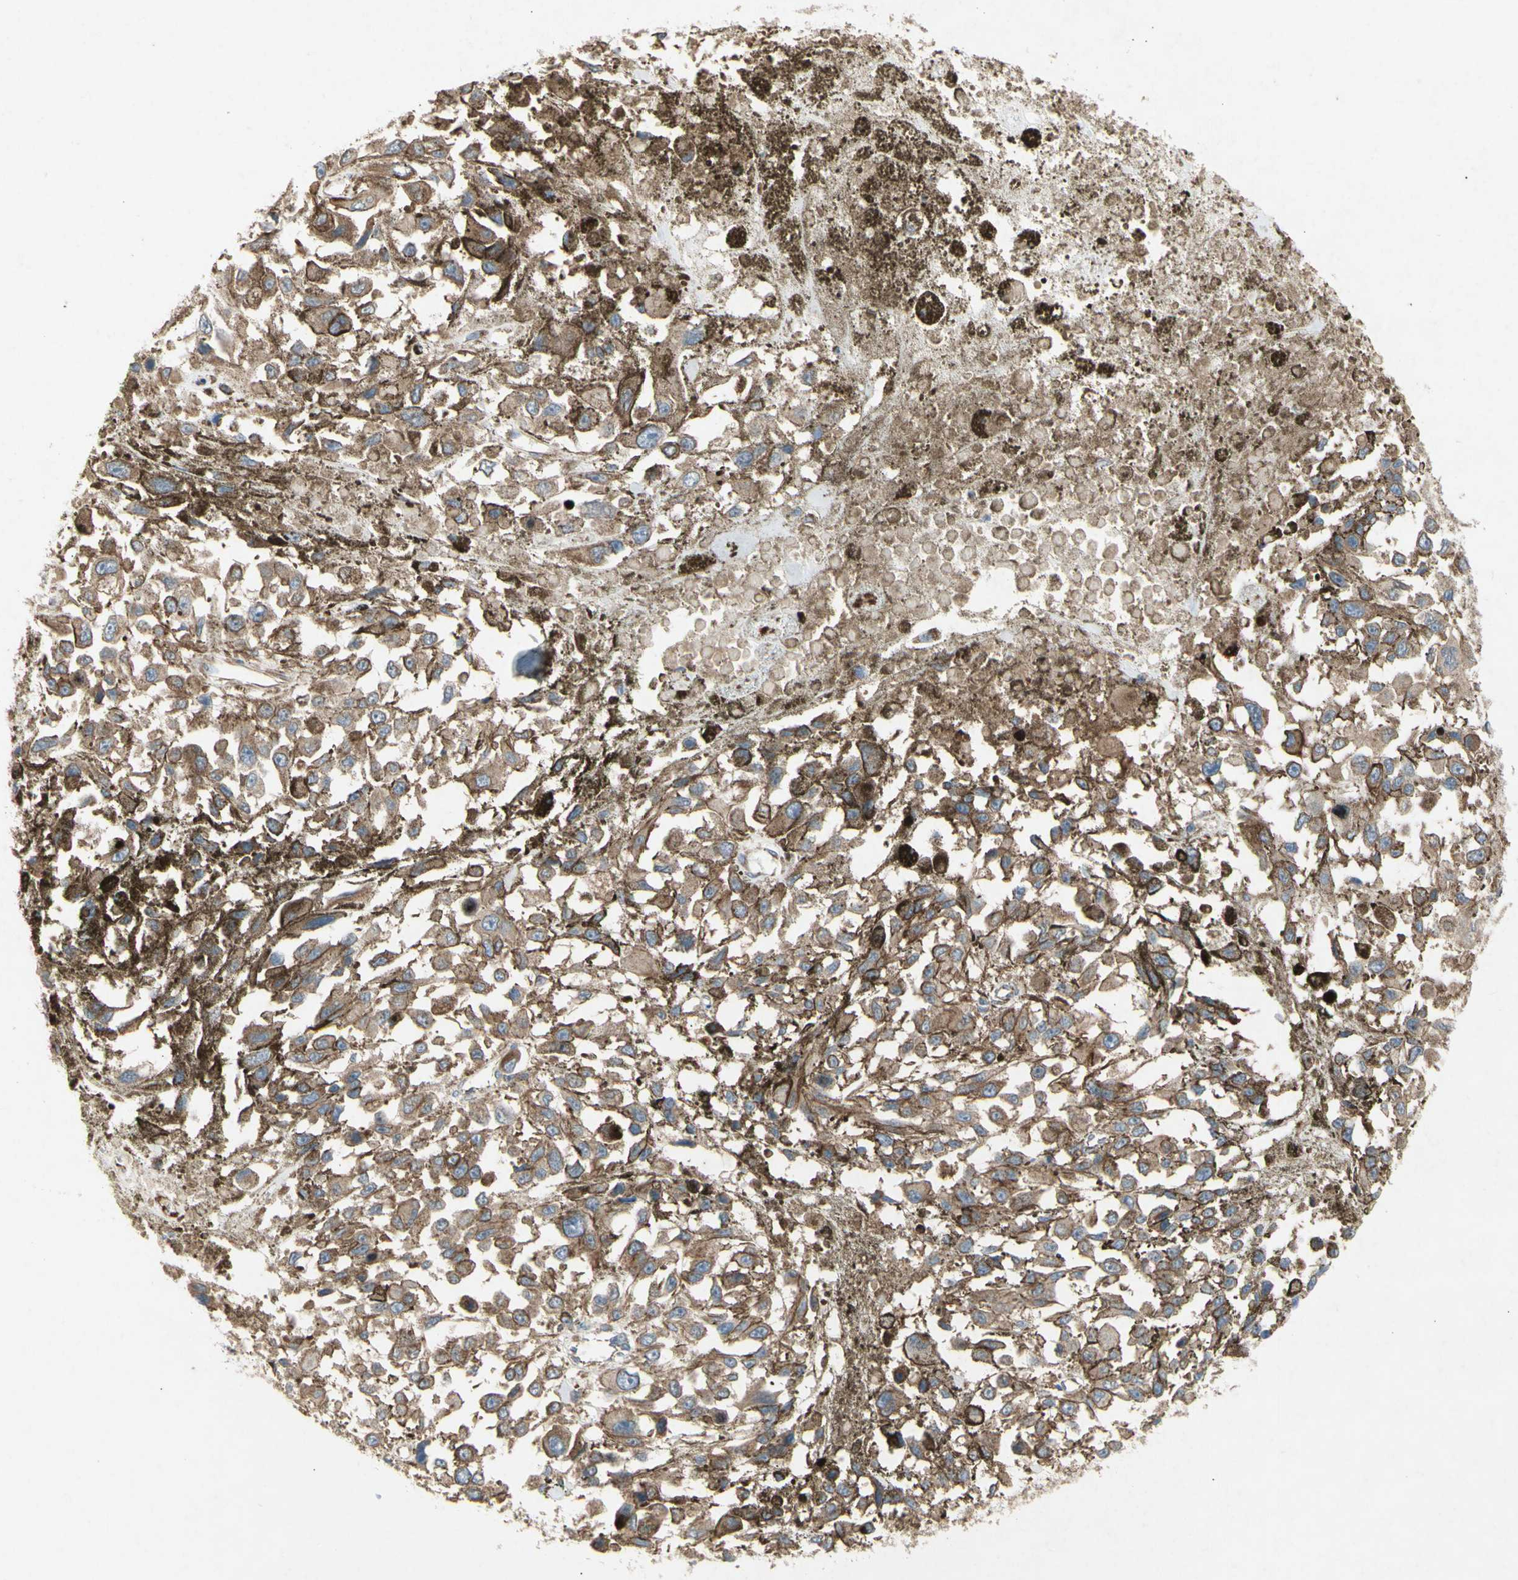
{"staining": {"intensity": "moderate", "quantity": ">75%", "location": "cytoplasmic/membranous"}, "tissue": "melanoma", "cell_type": "Tumor cells", "image_type": "cancer", "snomed": [{"axis": "morphology", "description": "Malignant melanoma, Metastatic site"}, {"axis": "topography", "description": "Lymph node"}], "caption": "Immunohistochemistry (DAB (3,3'-diaminobenzidine)) staining of melanoma exhibits moderate cytoplasmic/membranous protein positivity in about >75% of tumor cells. The staining was performed using DAB to visualize the protein expression in brown, while the nuclei were stained in blue with hematoxylin (Magnification: 20x).", "gene": "KLC1", "patient": {"sex": "male", "age": 59}}